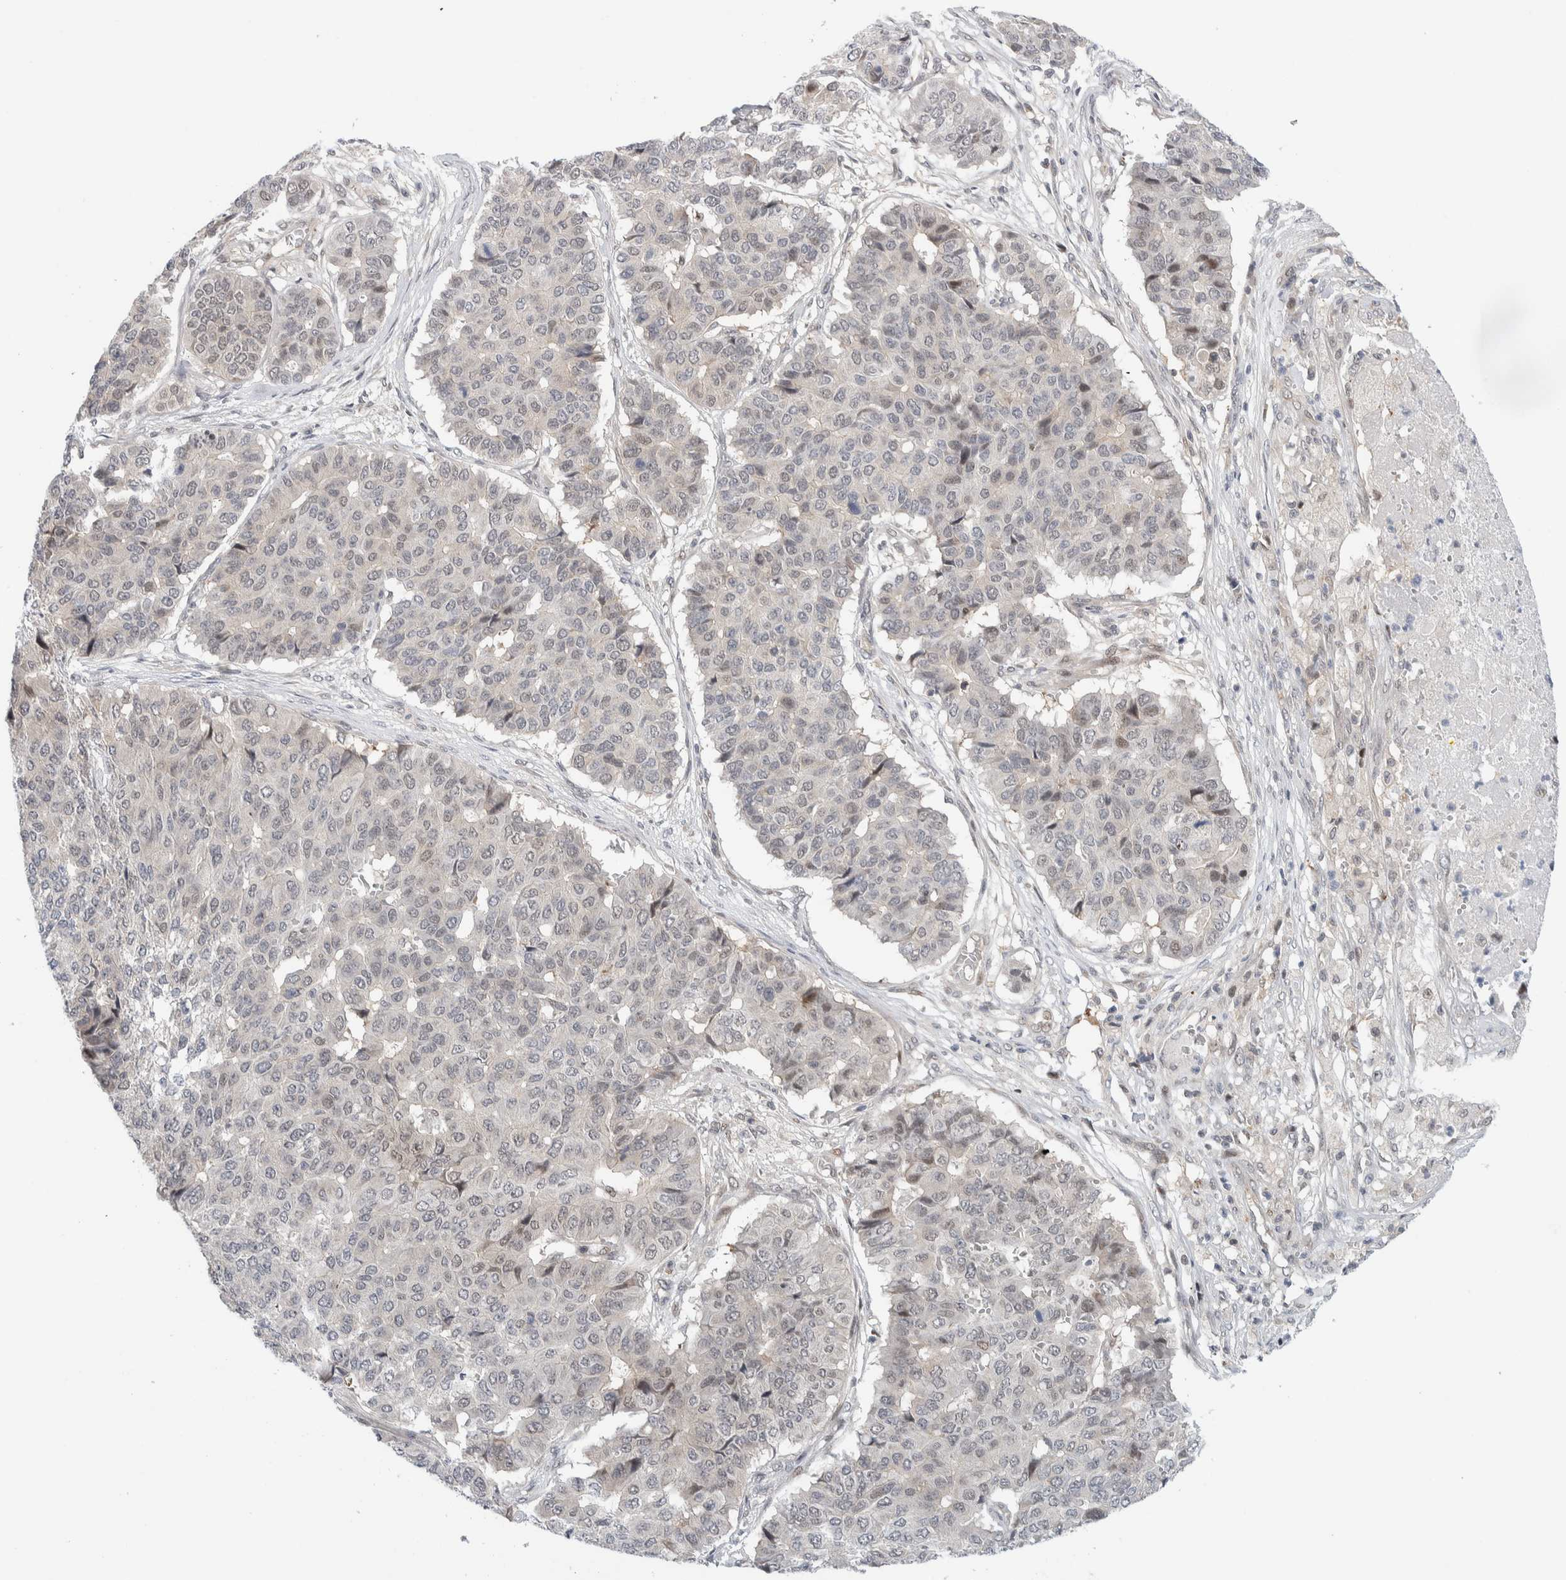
{"staining": {"intensity": "negative", "quantity": "none", "location": "none"}, "tissue": "pancreatic cancer", "cell_type": "Tumor cells", "image_type": "cancer", "snomed": [{"axis": "morphology", "description": "Adenocarcinoma, NOS"}, {"axis": "topography", "description": "Pancreas"}], "caption": "Immunohistochemical staining of pancreatic cancer reveals no significant positivity in tumor cells.", "gene": "NCR3LG1", "patient": {"sex": "male", "age": 50}}